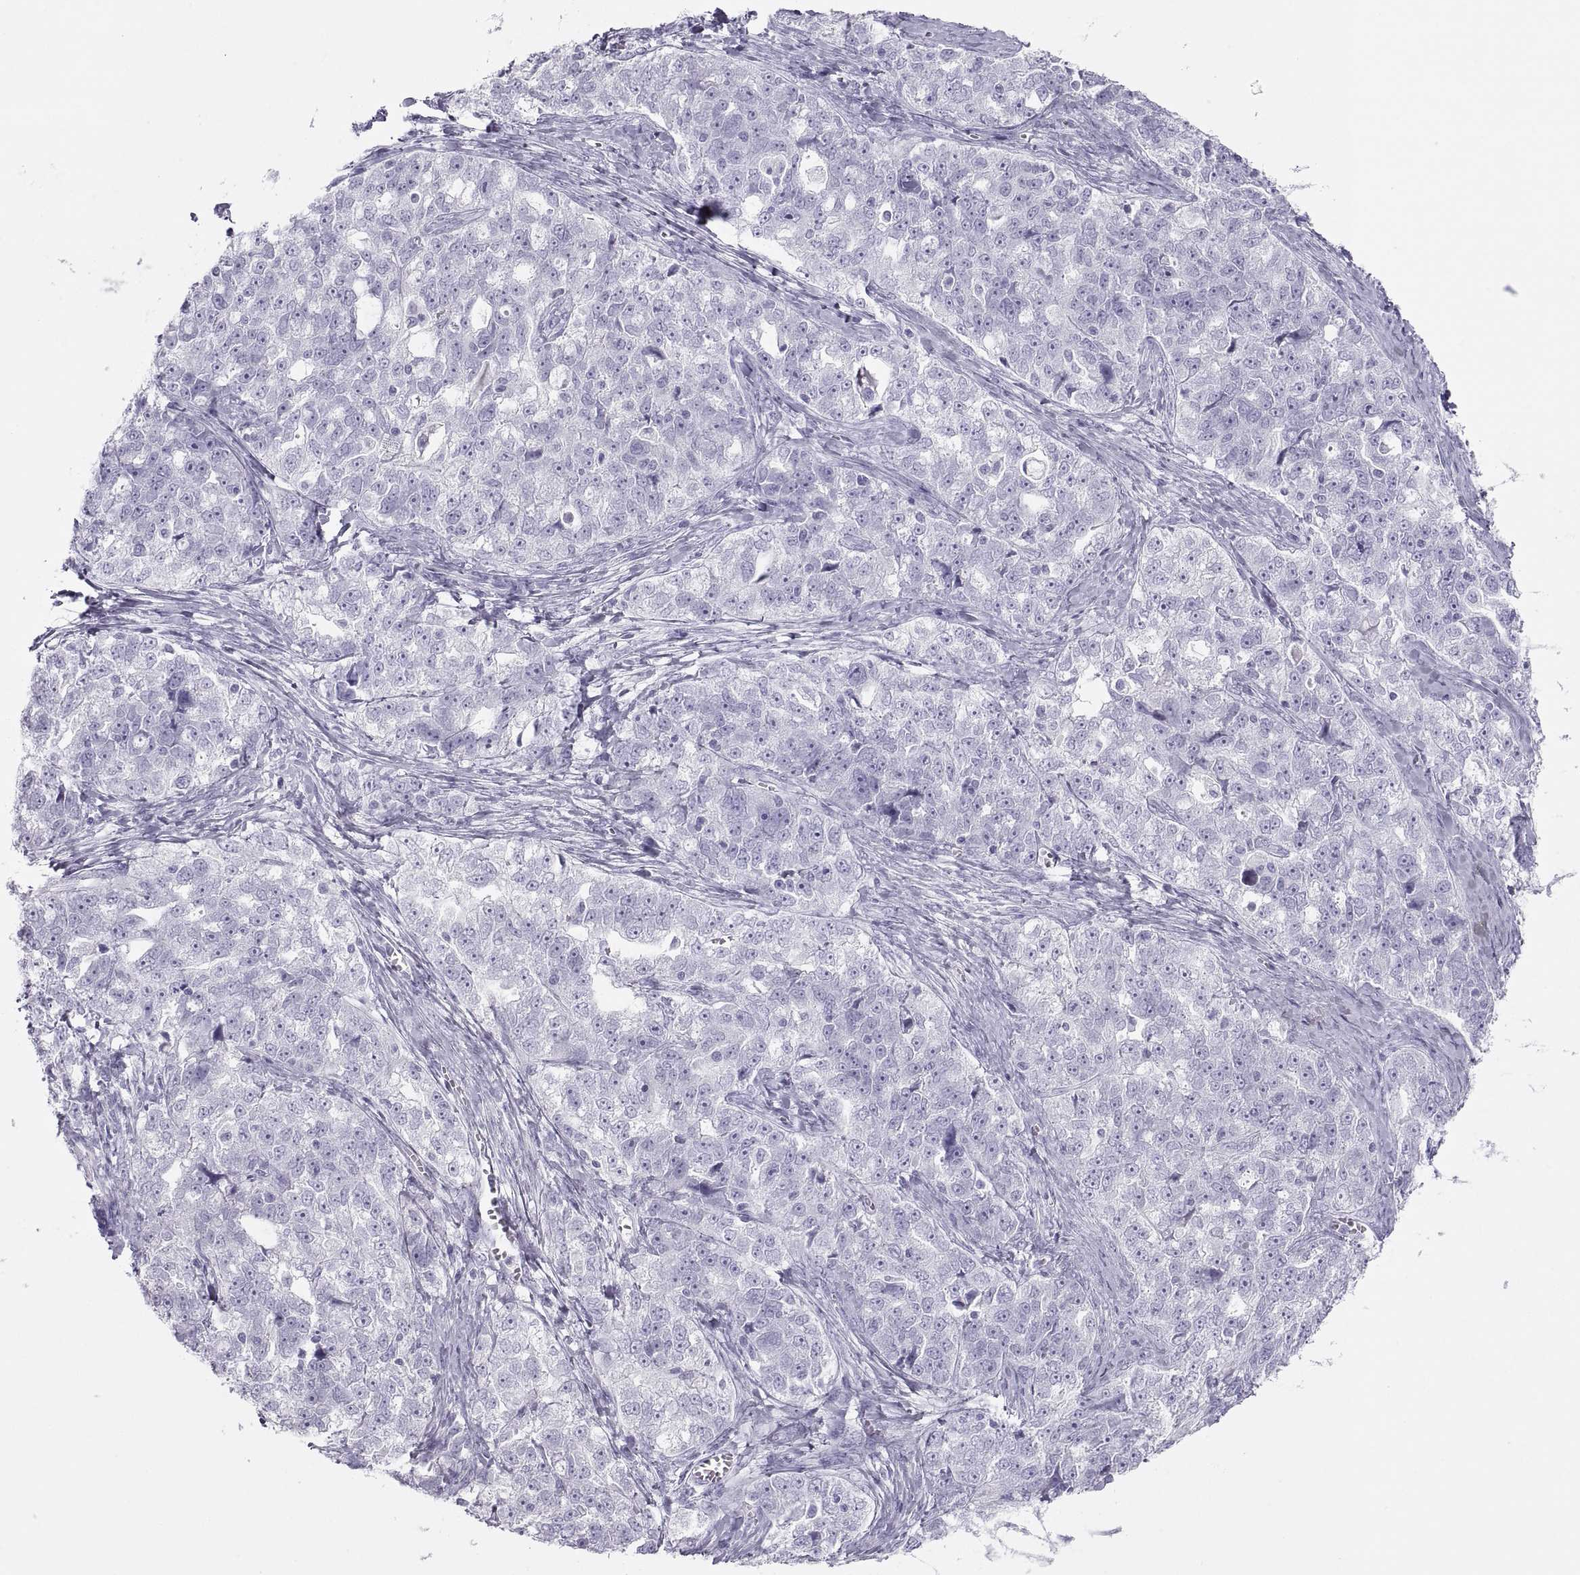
{"staining": {"intensity": "negative", "quantity": "none", "location": "none"}, "tissue": "ovarian cancer", "cell_type": "Tumor cells", "image_type": "cancer", "snomed": [{"axis": "morphology", "description": "Cystadenocarcinoma, serous, NOS"}, {"axis": "topography", "description": "Ovary"}], "caption": "Ovarian cancer was stained to show a protein in brown. There is no significant positivity in tumor cells. (Brightfield microscopy of DAB (3,3'-diaminobenzidine) immunohistochemistry at high magnification).", "gene": "SEMG1", "patient": {"sex": "female", "age": 51}}